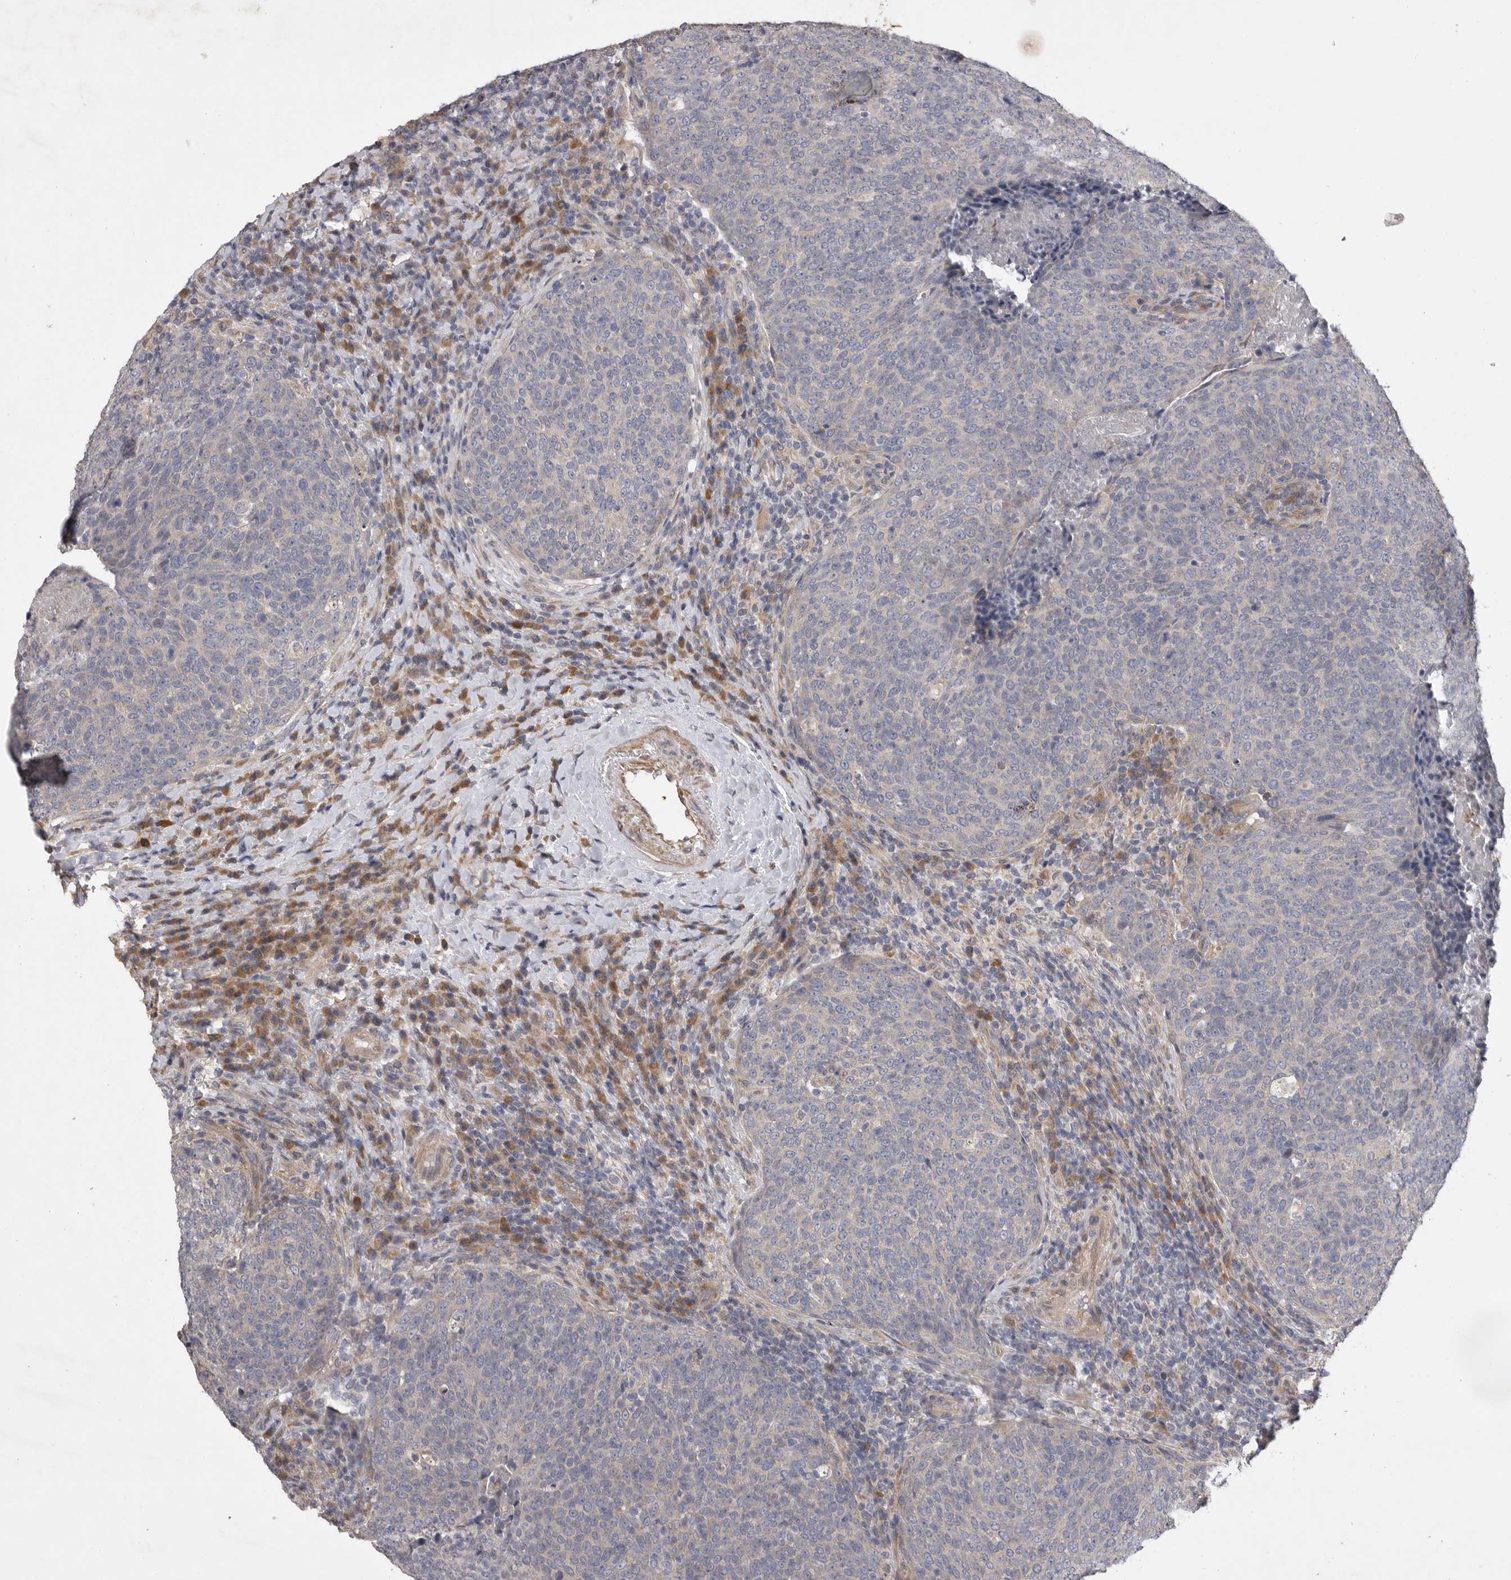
{"staining": {"intensity": "negative", "quantity": "none", "location": "none"}, "tissue": "head and neck cancer", "cell_type": "Tumor cells", "image_type": "cancer", "snomed": [{"axis": "morphology", "description": "Squamous cell carcinoma, NOS"}, {"axis": "morphology", "description": "Squamous cell carcinoma, metastatic, NOS"}, {"axis": "topography", "description": "Lymph node"}, {"axis": "topography", "description": "Head-Neck"}], "caption": "This is an IHC micrograph of human squamous cell carcinoma (head and neck). There is no expression in tumor cells.", "gene": "EDEM3", "patient": {"sex": "male", "age": 62}}